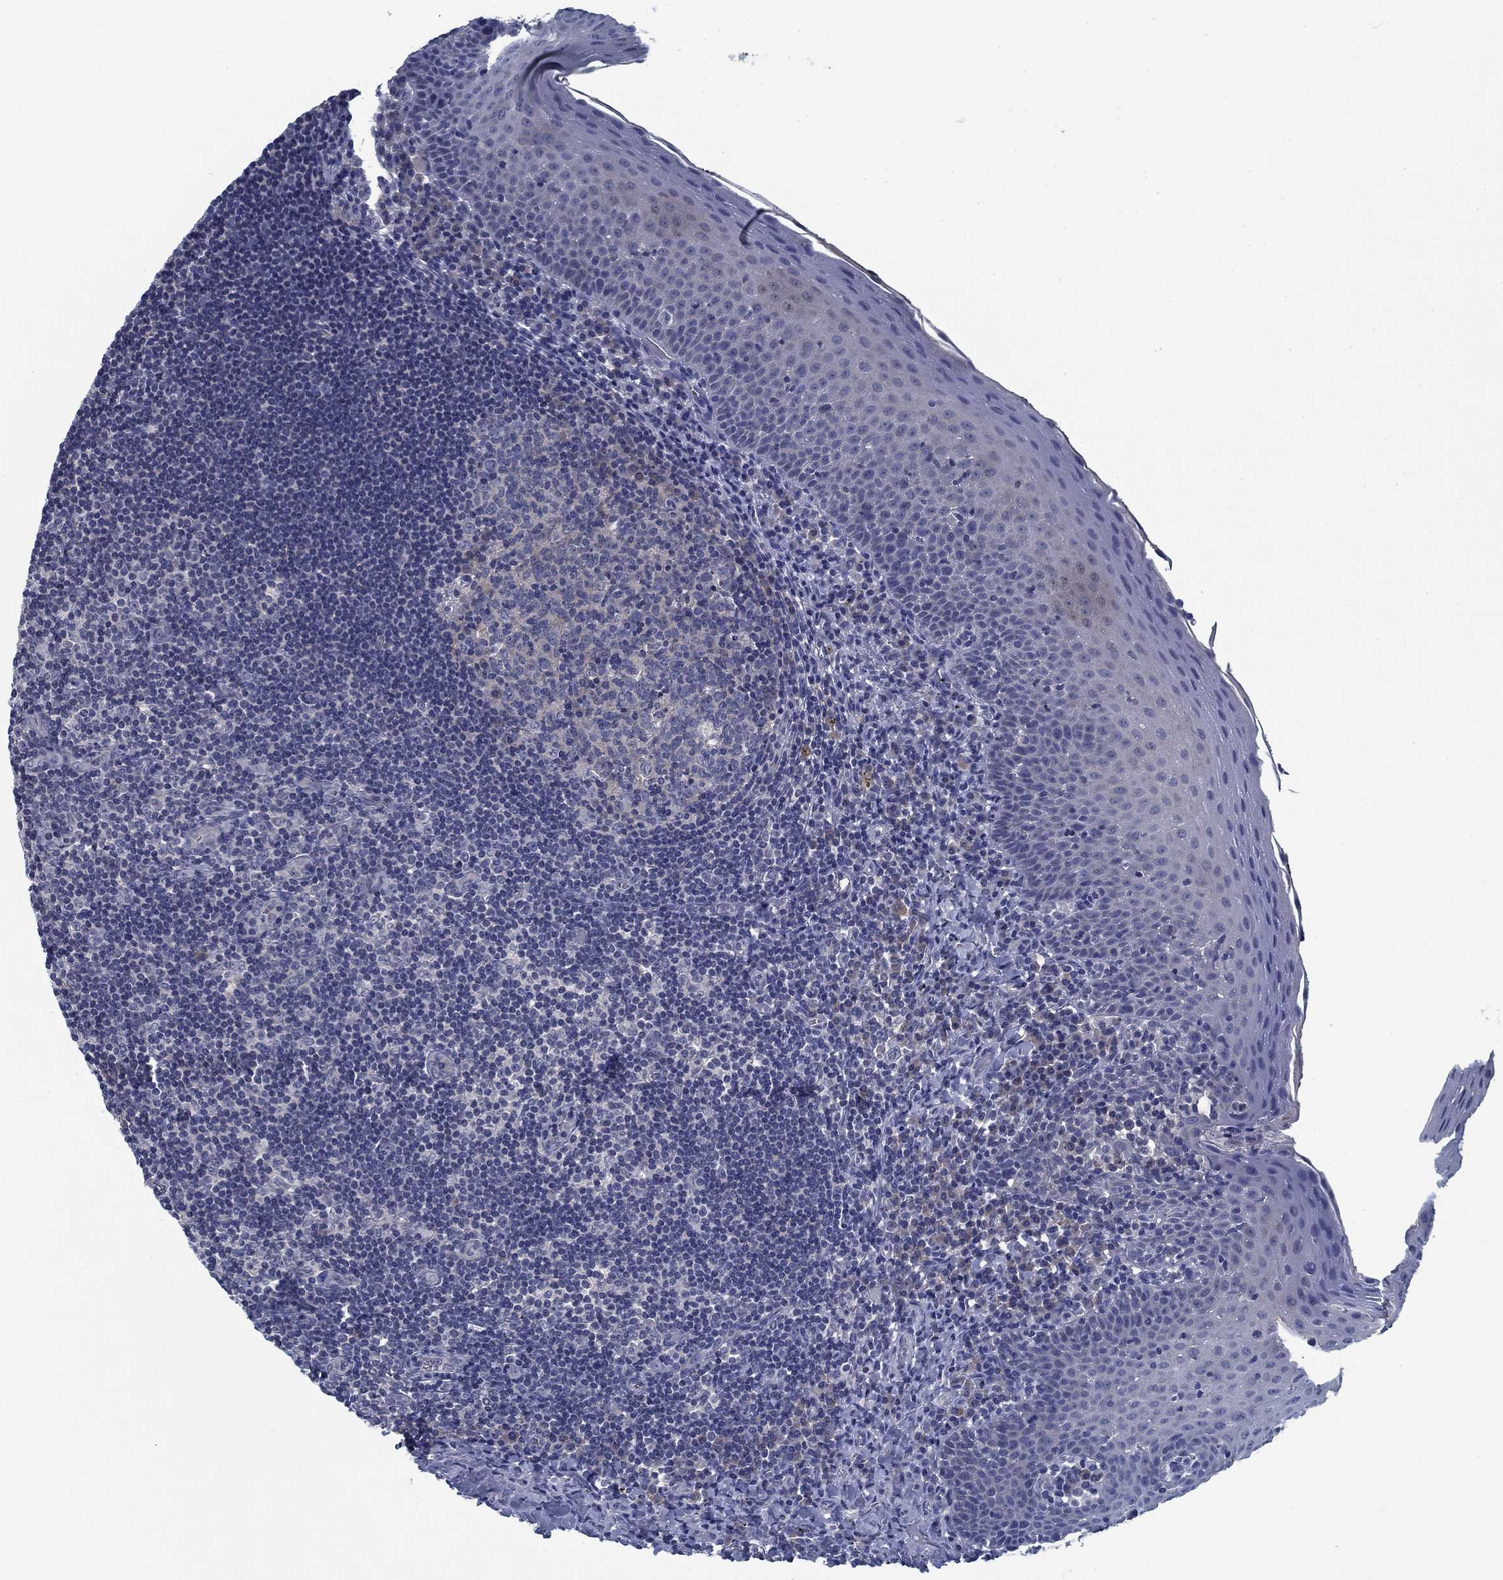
{"staining": {"intensity": "negative", "quantity": "none", "location": "none"}, "tissue": "tonsil", "cell_type": "Germinal center cells", "image_type": "normal", "snomed": [{"axis": "morphology", "description": "Normal tissue, NOS"}, {"axis": "morphology", "description": "Inflammation, NOS"}, {"axis": "topography", "description": "Tonsil"}], "caption": "Immunohistochemical staining of benign tonsil demonstrates no significant positivity in germinal center cells.", "gene": "PNMA8A", "patient": {"sex": "female", "age": 31}}